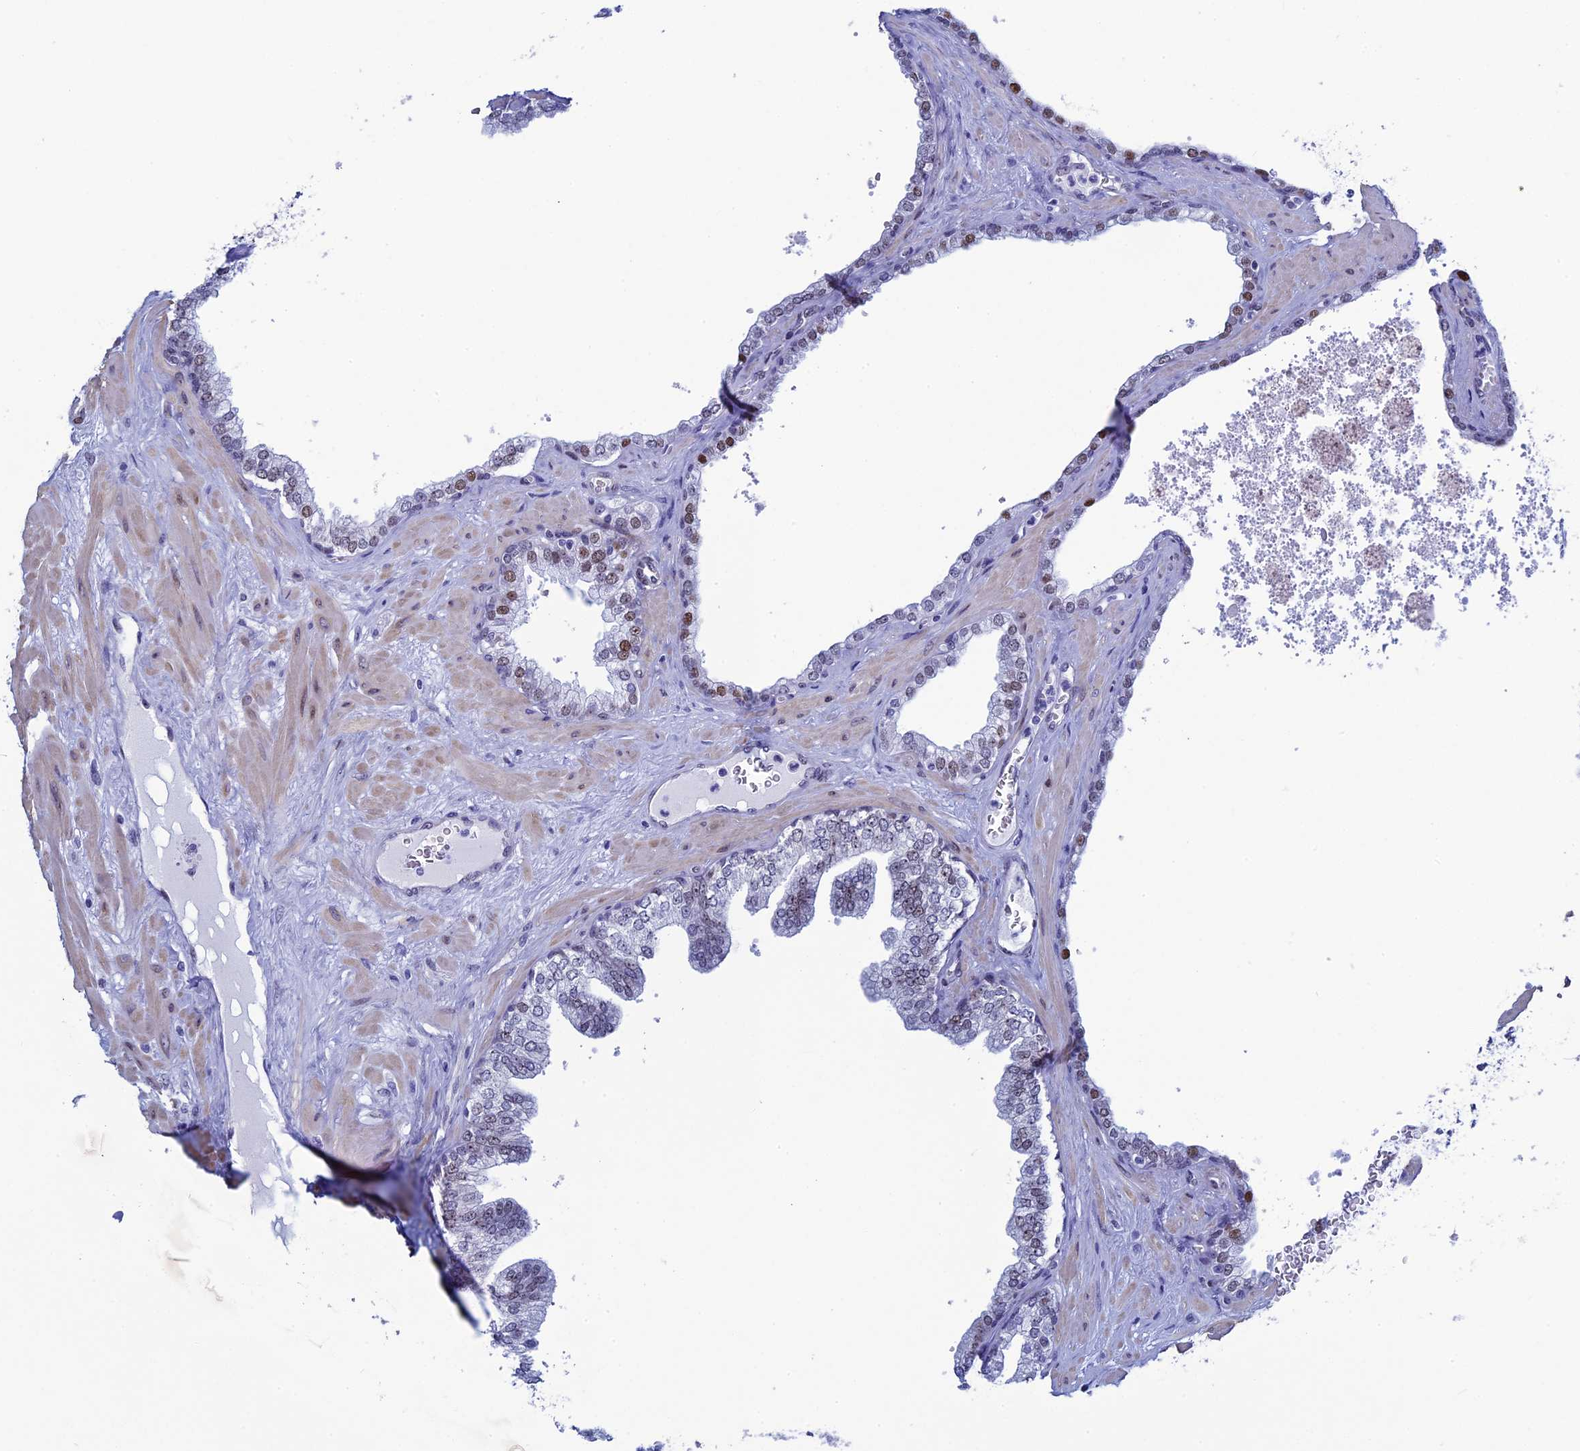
{"staining": {"intensity": "moderate", "quantity": "25%-75%", "location": "nuclear"}, "tissue": "prostate", "cell_type": "Glandular cells", "image_type": "normal", "snomed": [{"axis": "morphology", "description": "Normal tissue, NOS"}, {"axis": "topography", "description": "Prostate"}], "caption": "Immunohistochemistry photomicrograph of benign prostate: prostate stained using immunohistochemistry shows medium levels of moderate protein expression localized specifically in the nuclear of glandular cells, appearing as a nuclear brown color.", "gene": "CCDC86", "patient": {"sex": "male", "age": 60}}